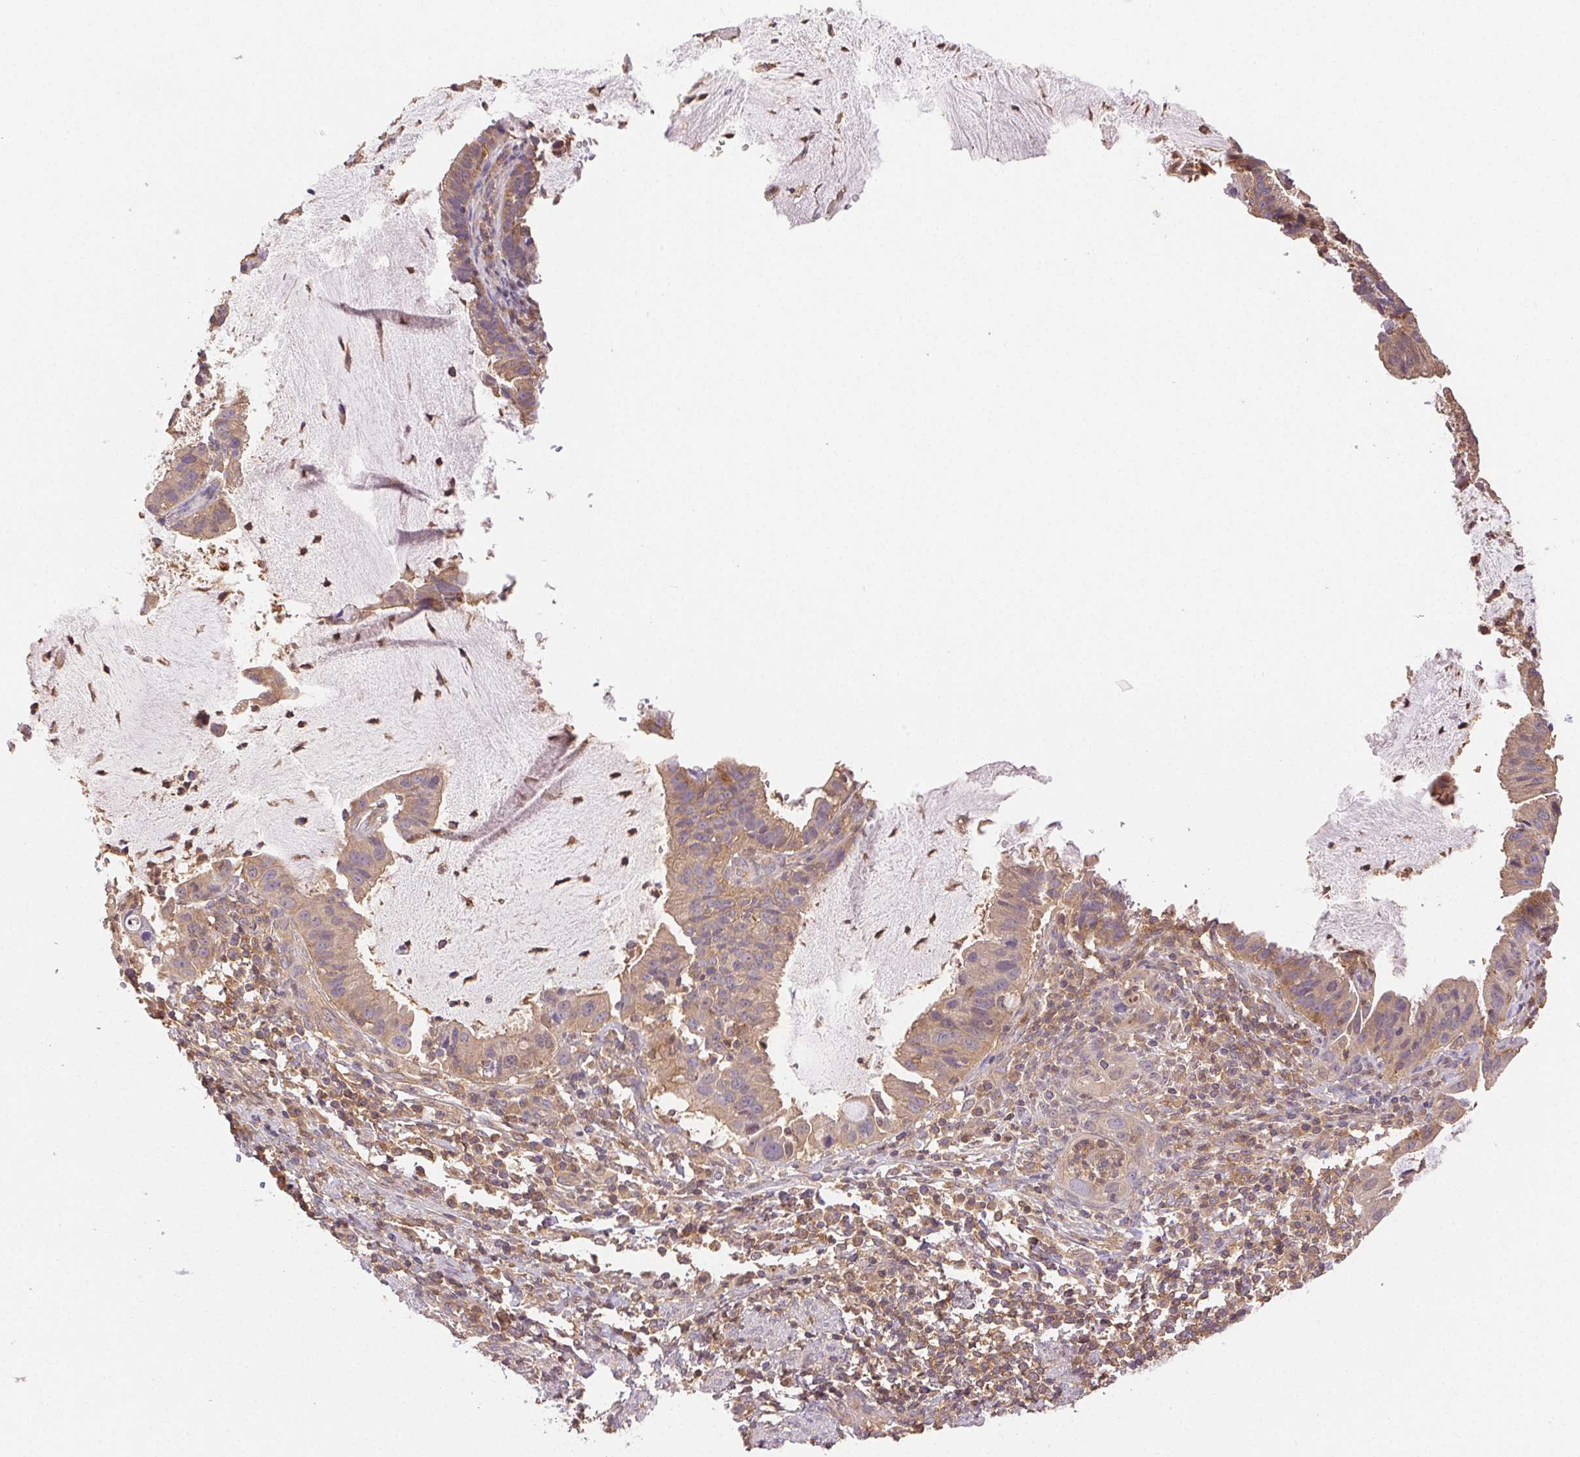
{"staining": {"intensity": "weak", "quantity": "25%-75%", "location": "cytoplasmic/membranous"}, "tissue": "cervical cancer", "cell_type": "Tumor cells", "image_type": "cancer", "snomed": [{"axis": "morphology", "description": "Adenocarcinoma, NOS"}, {"axis": "topography", "description": "Cervix"}], "caption": "Cervical adenocarcinoma stained for a protein shows weak cytoplasmic/membranous positivity in tumor cells.", "gene": "GDI2", "patient": {"sex": "female", "age": 34}}